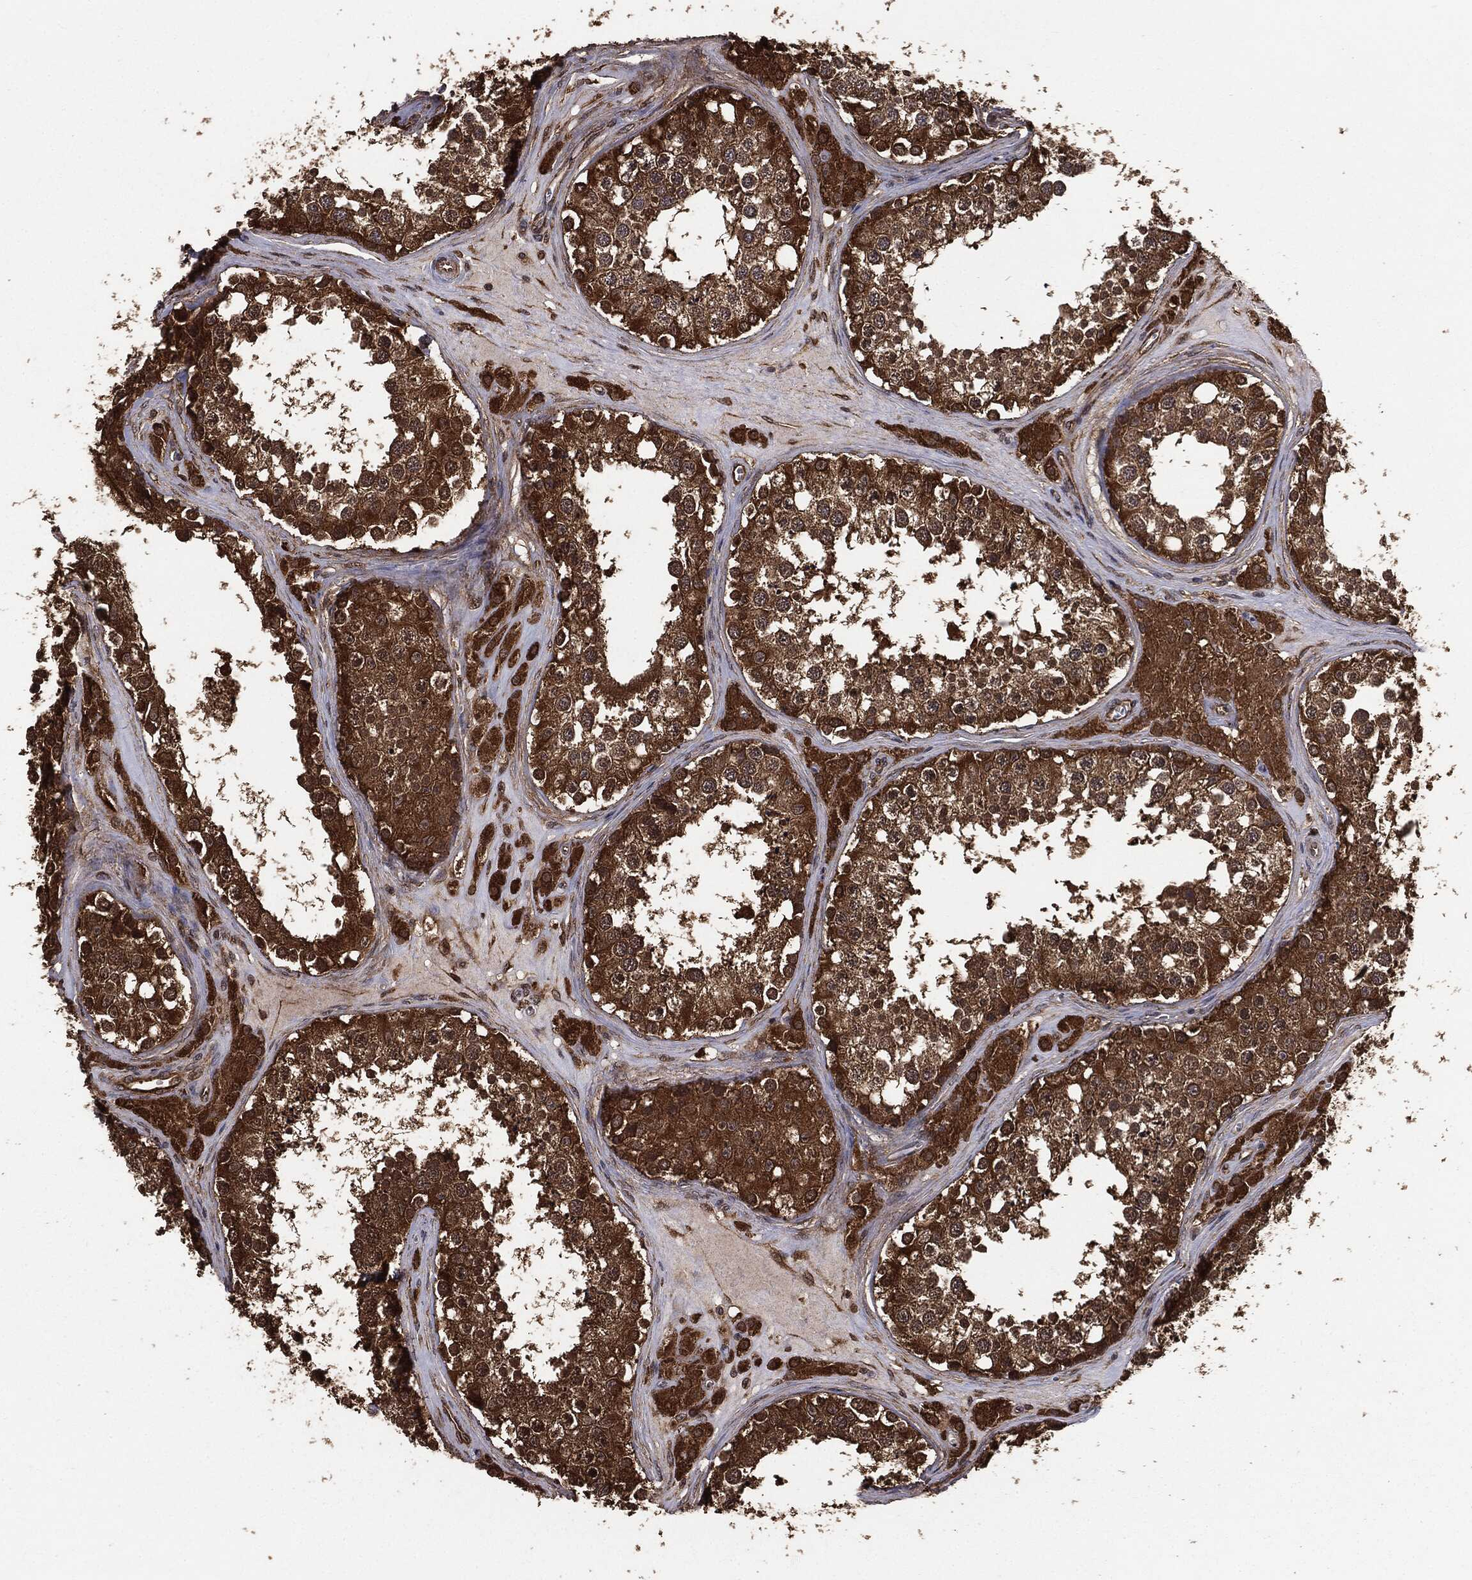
{"staining": {"intensity": "strong", "quantity": ">75%", "location": "cytoplasmic/membranous"}, "tissue": "testis", "cell_type": "Cells in seminiferous ducts", "image_type": "normal", "snomed": [{"axis": "morphology", "description": "Normal tissue, NOS"}, {"axis": "topography", "description": "Testis"}], "caption": "Immunohistochemistry (IHC) photomicrograph of normal testis: testis stained using immunohistochemistry (IHC) displays high levels of strong protein expression localized specifically in the cytoplasmic/membranous of cells in seminiferous ducts, appearing as a cytoplasmic/membranous brown color.", "gene": "NME1", "patient": {"sex": "male", "age": 31}}